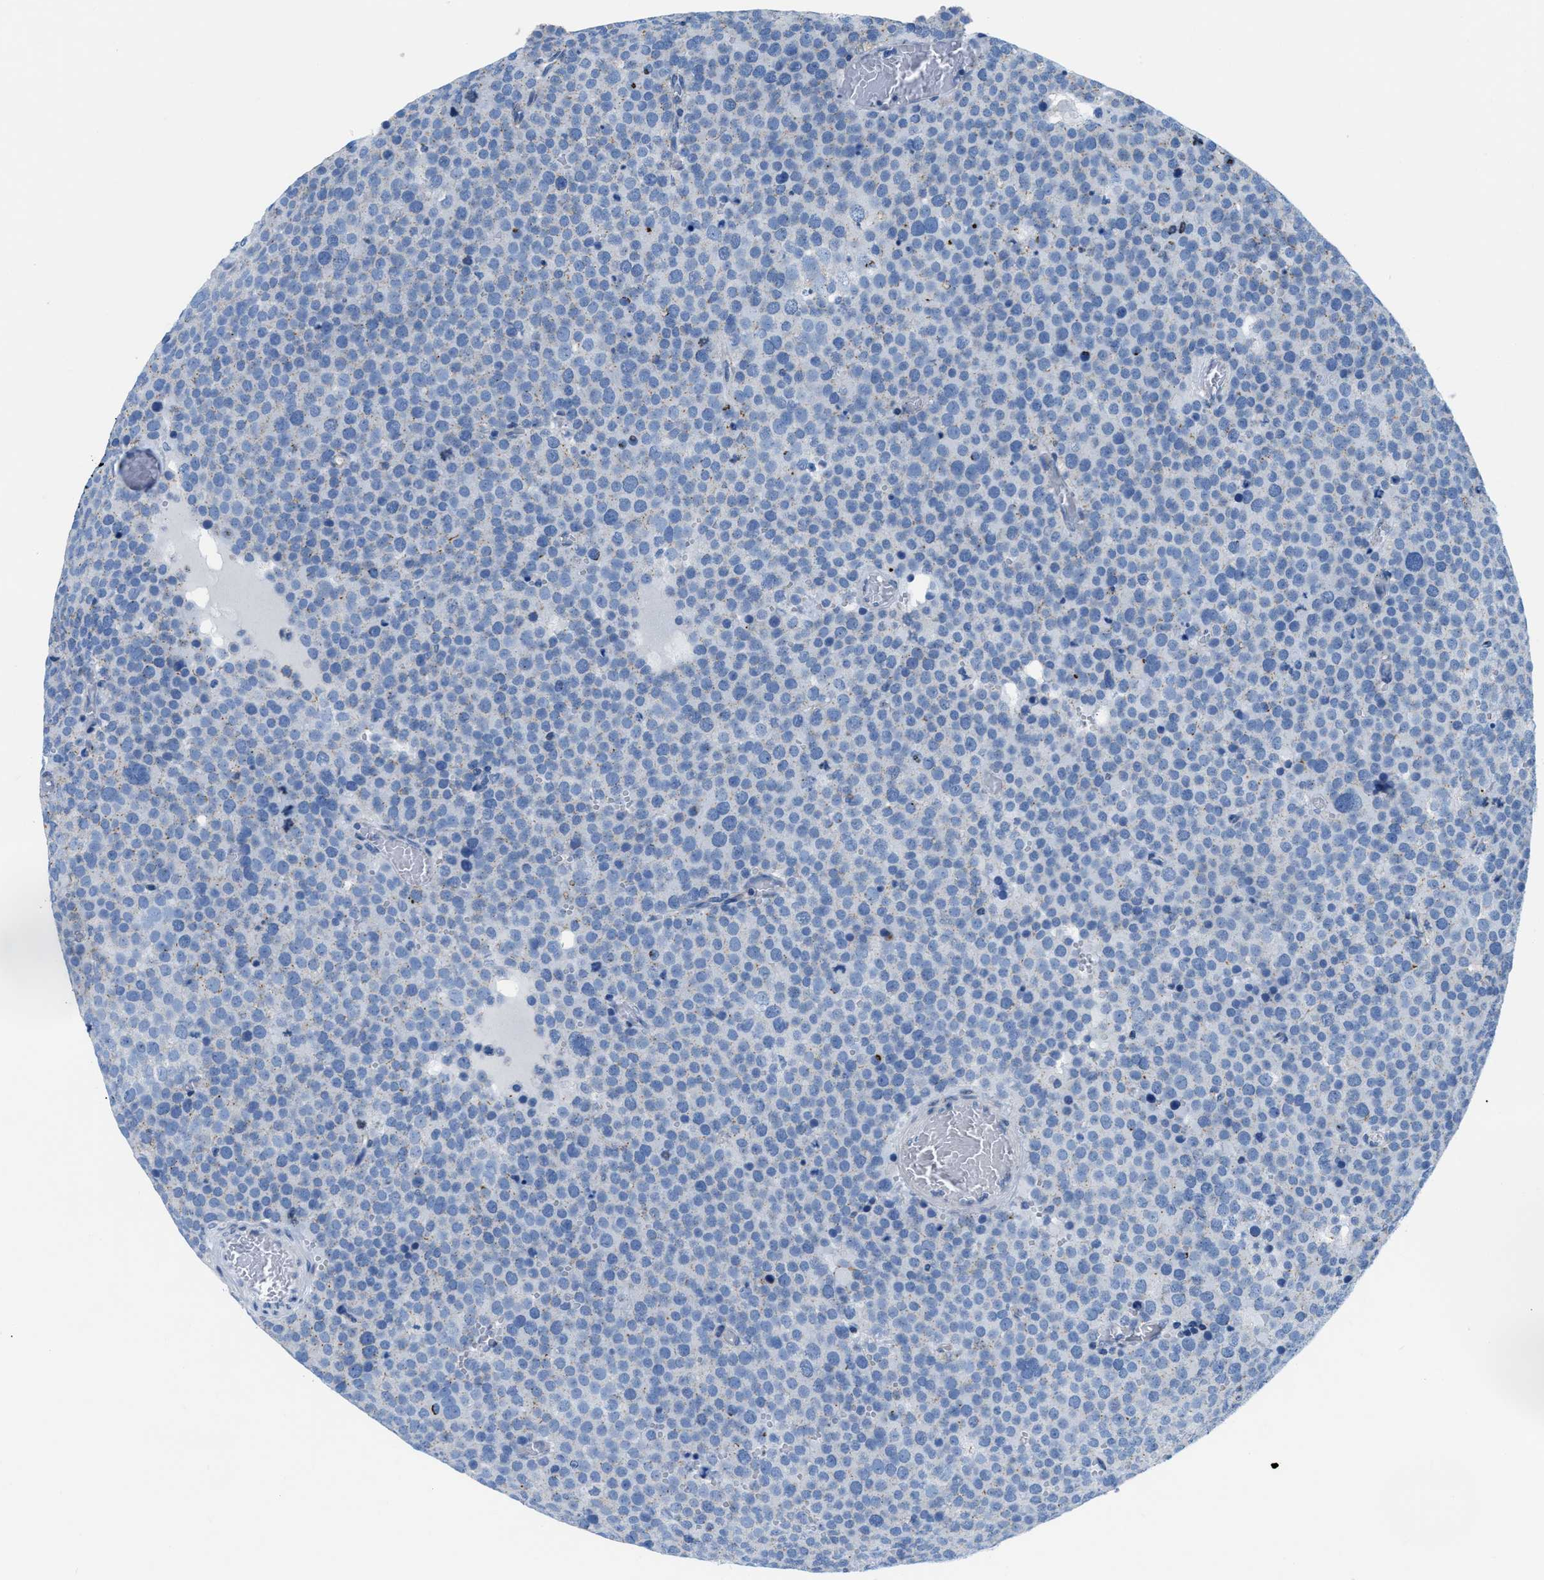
{"staining": {"intensity": "negative", "quantity": "none", "location": "none"}, "tissue": "testis cancer", "cell_type": "Tumor cells", "image_type": "cancer", "snomed": [{"axis": "morphology", "description": "Normal tissue, NOS"}, {"axis": "morphology", "description": "Seminoma, NOS"}, {"axis": "topography", "description": "Testis"}], "caption": "The IHC histopathology image has no significant positivity in tumor cells of testis cancer tissue. The staining is performed using DAB brown chromogen with nuclei counter-stained in using hematoxylin.", "gene": "FDCSP", "patient": {"sex": "male", "age": 71}}